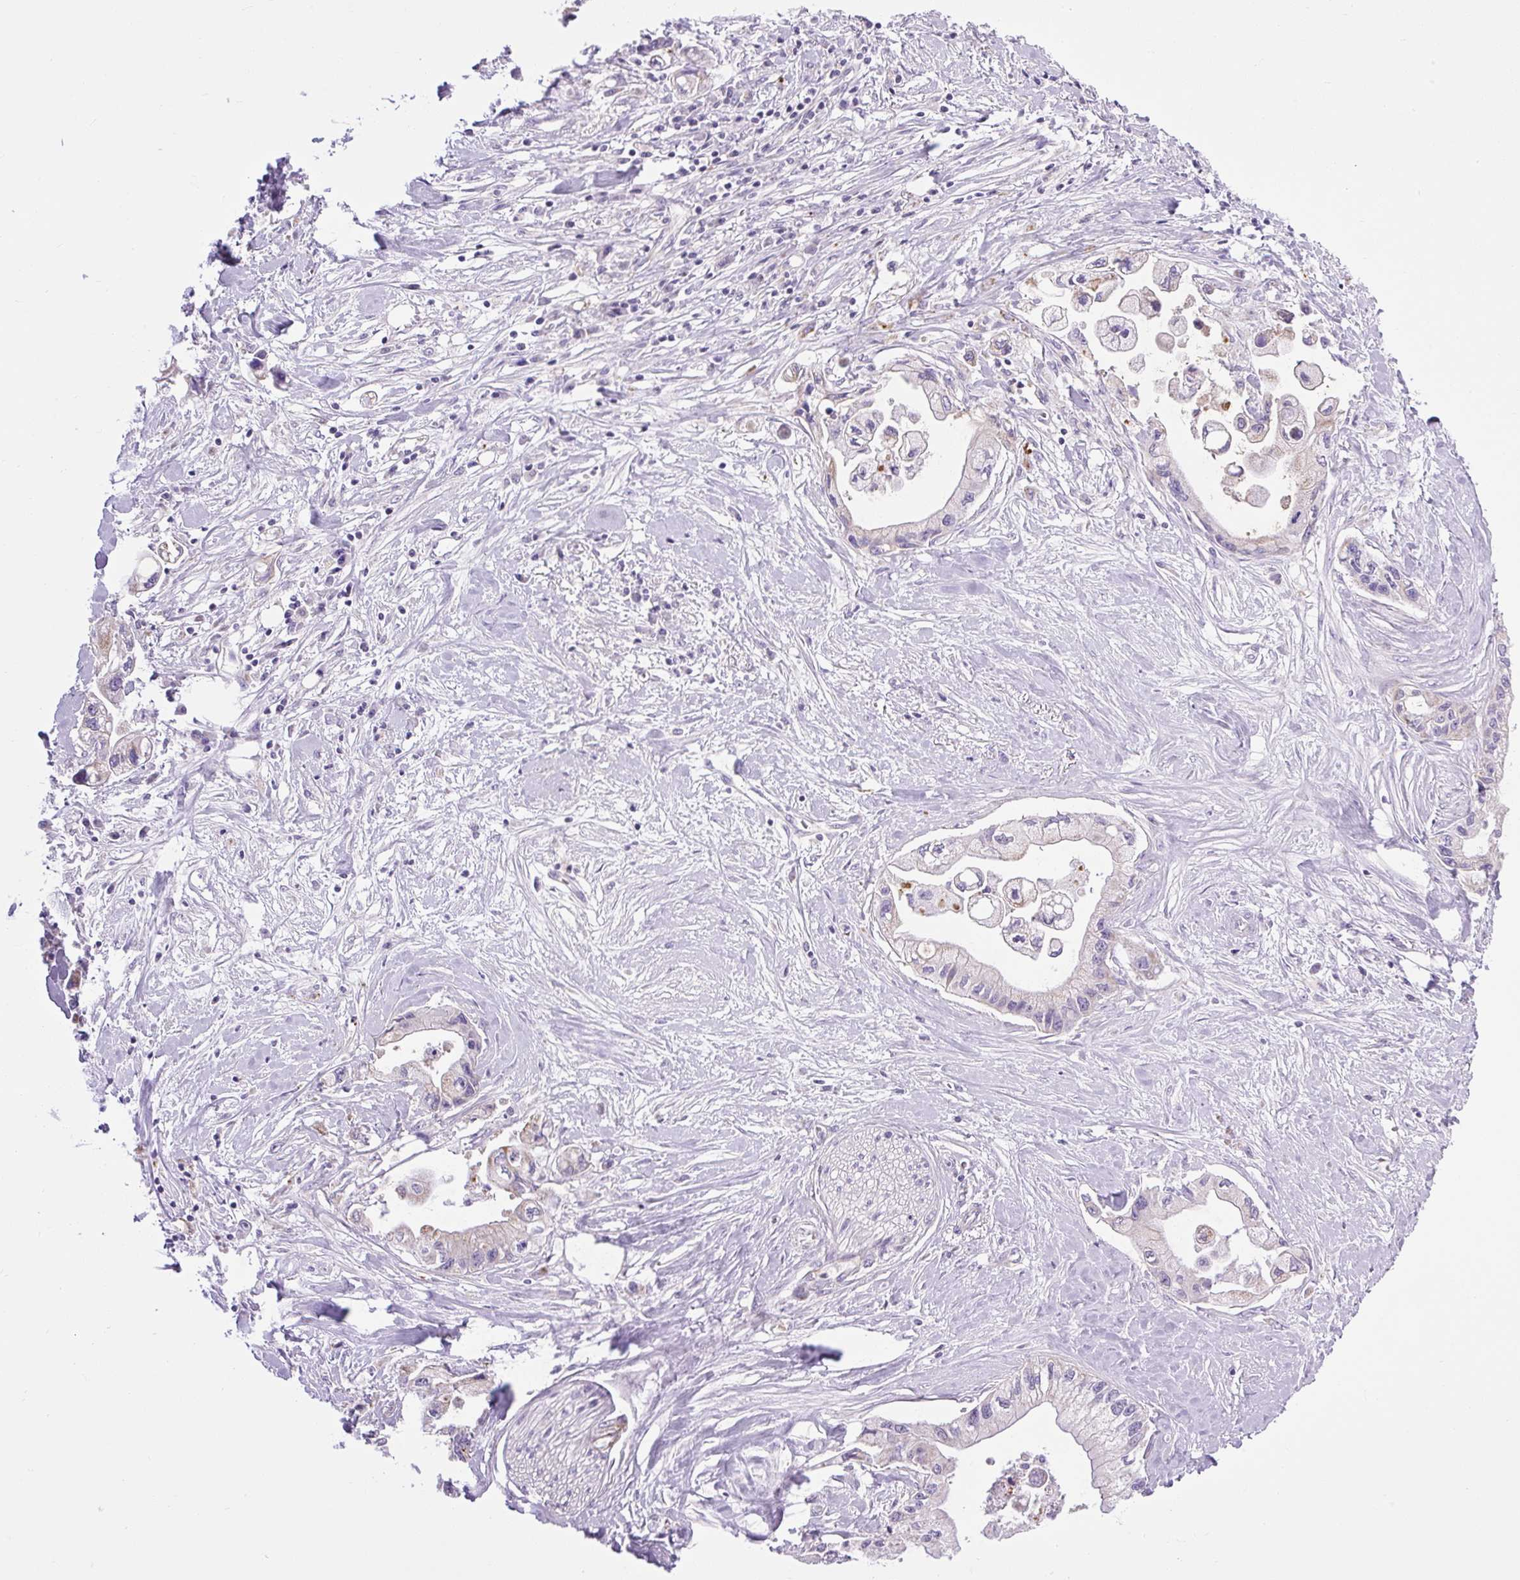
{"staining": {"intensity": "negative", "quantity": "none", "location": "none"}, "tissue": "pancreatic cancer", "cell_type": "Tumor cells", "image_type": "cancer", "snomed": [{"axis": "morphology", "description": "Adenocarcinoma, NOS"}, {"axis": "topography", "description": "Pancreas"}], "caption": "This is a image of IHC staining of adenocarcinoma (pancreatic), which shows no expression in tumor cells. The staining is performed using DAB brown chromogen with nuclei counter-stained in using hematoxylin.", "gene": "RNASE10", "patient": {"sex": "male", "age": 61}}